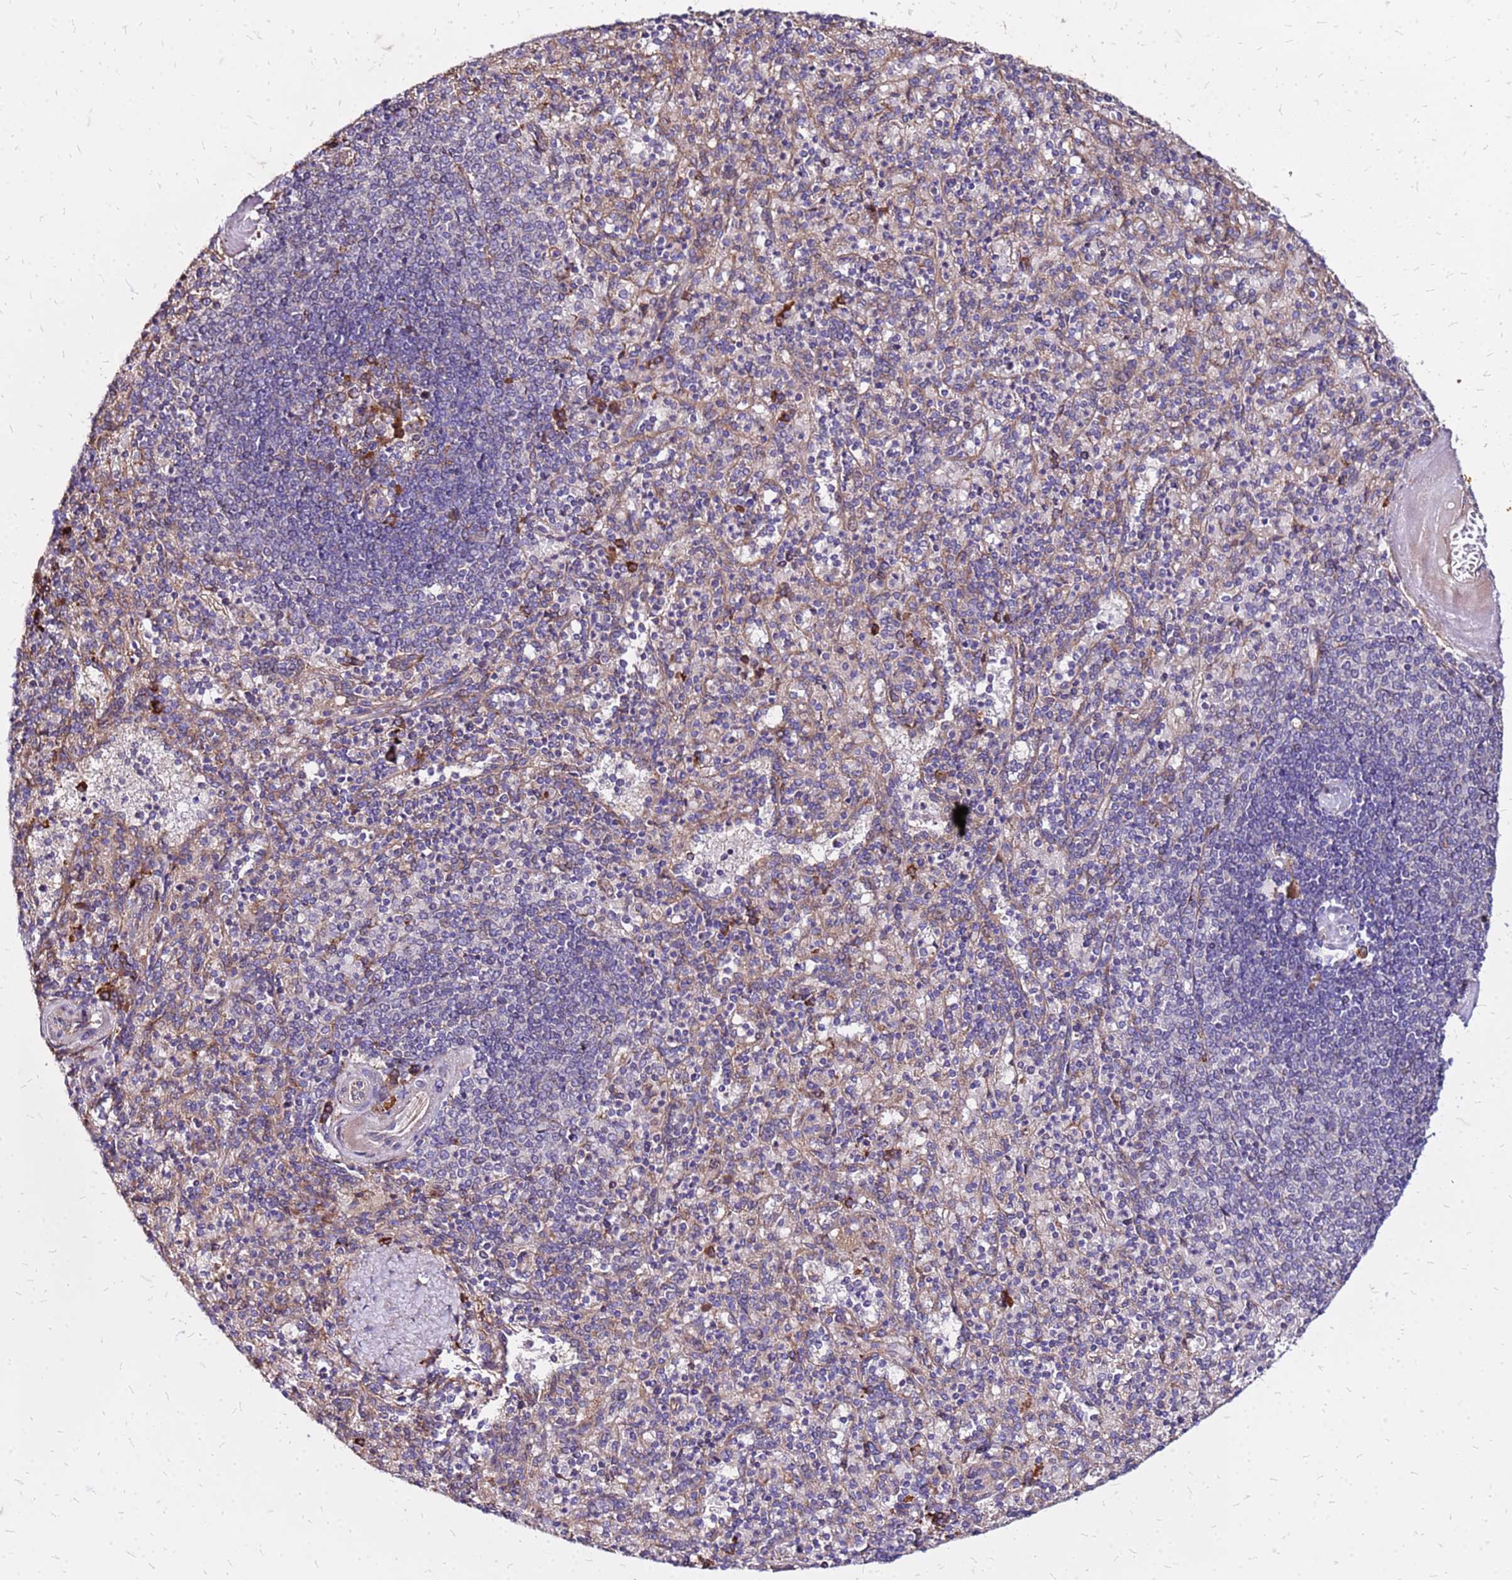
{"staining": {"intensity": "negative", "quantity": "none", "location": "none"}, "tissue": "spleen", "cell_type": "Cells in red pulp", "image_type": "normal", "snomed": [{"axis": "morphology", "description": "Normal tissue, NOS"}, {"axis": "topography", "description": "Spleen"}], "caption": "Histopathology image shows no significant protein positivity in cells in red pulp of unremarkable spleen.", "gene": "VMO1", "patient": {"sex": "male", "age": 82}}